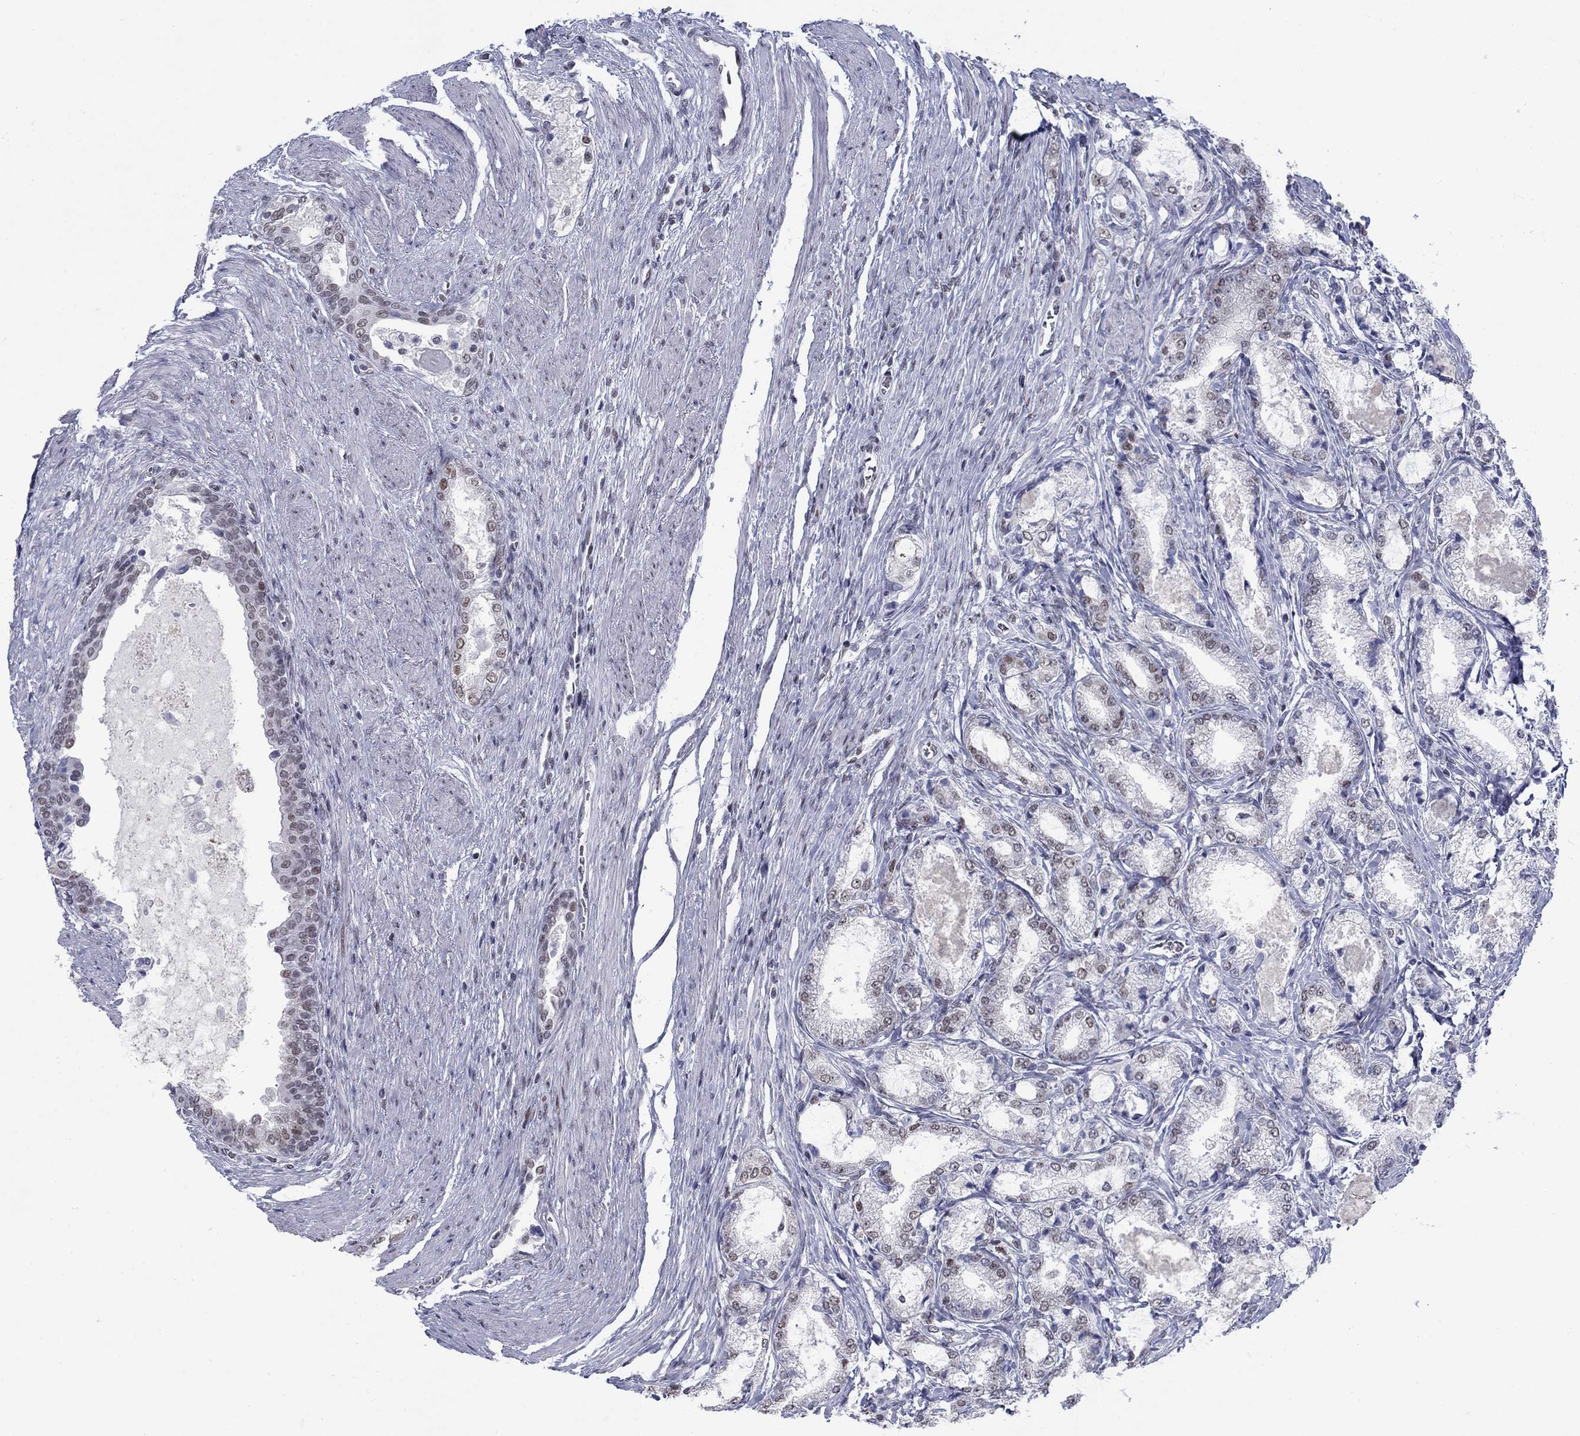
{"staining": {"intensity": "moderate", "quantity": "<25%", "location": "nuclear"}, "tissue": "prostate cancer", "cell_type": "Tumor cells", "image_type": "cancer", "snomed": [{"axis": "morphology", "description": "Adenocarcinoma, NOS"}, {"axis": "topography", "description": "Prostate and seminal vesicle, NOS"}, {"axis": "topography", "description": "Prostate"}], "caption": "Brown immunohistochemical staining in human prostate adenocarcinoma shows moderate nuclear expression in approximately <25% of tumor cells.", "gene": "NPAS3", "patient": {"sex": "male", "age": 62}}